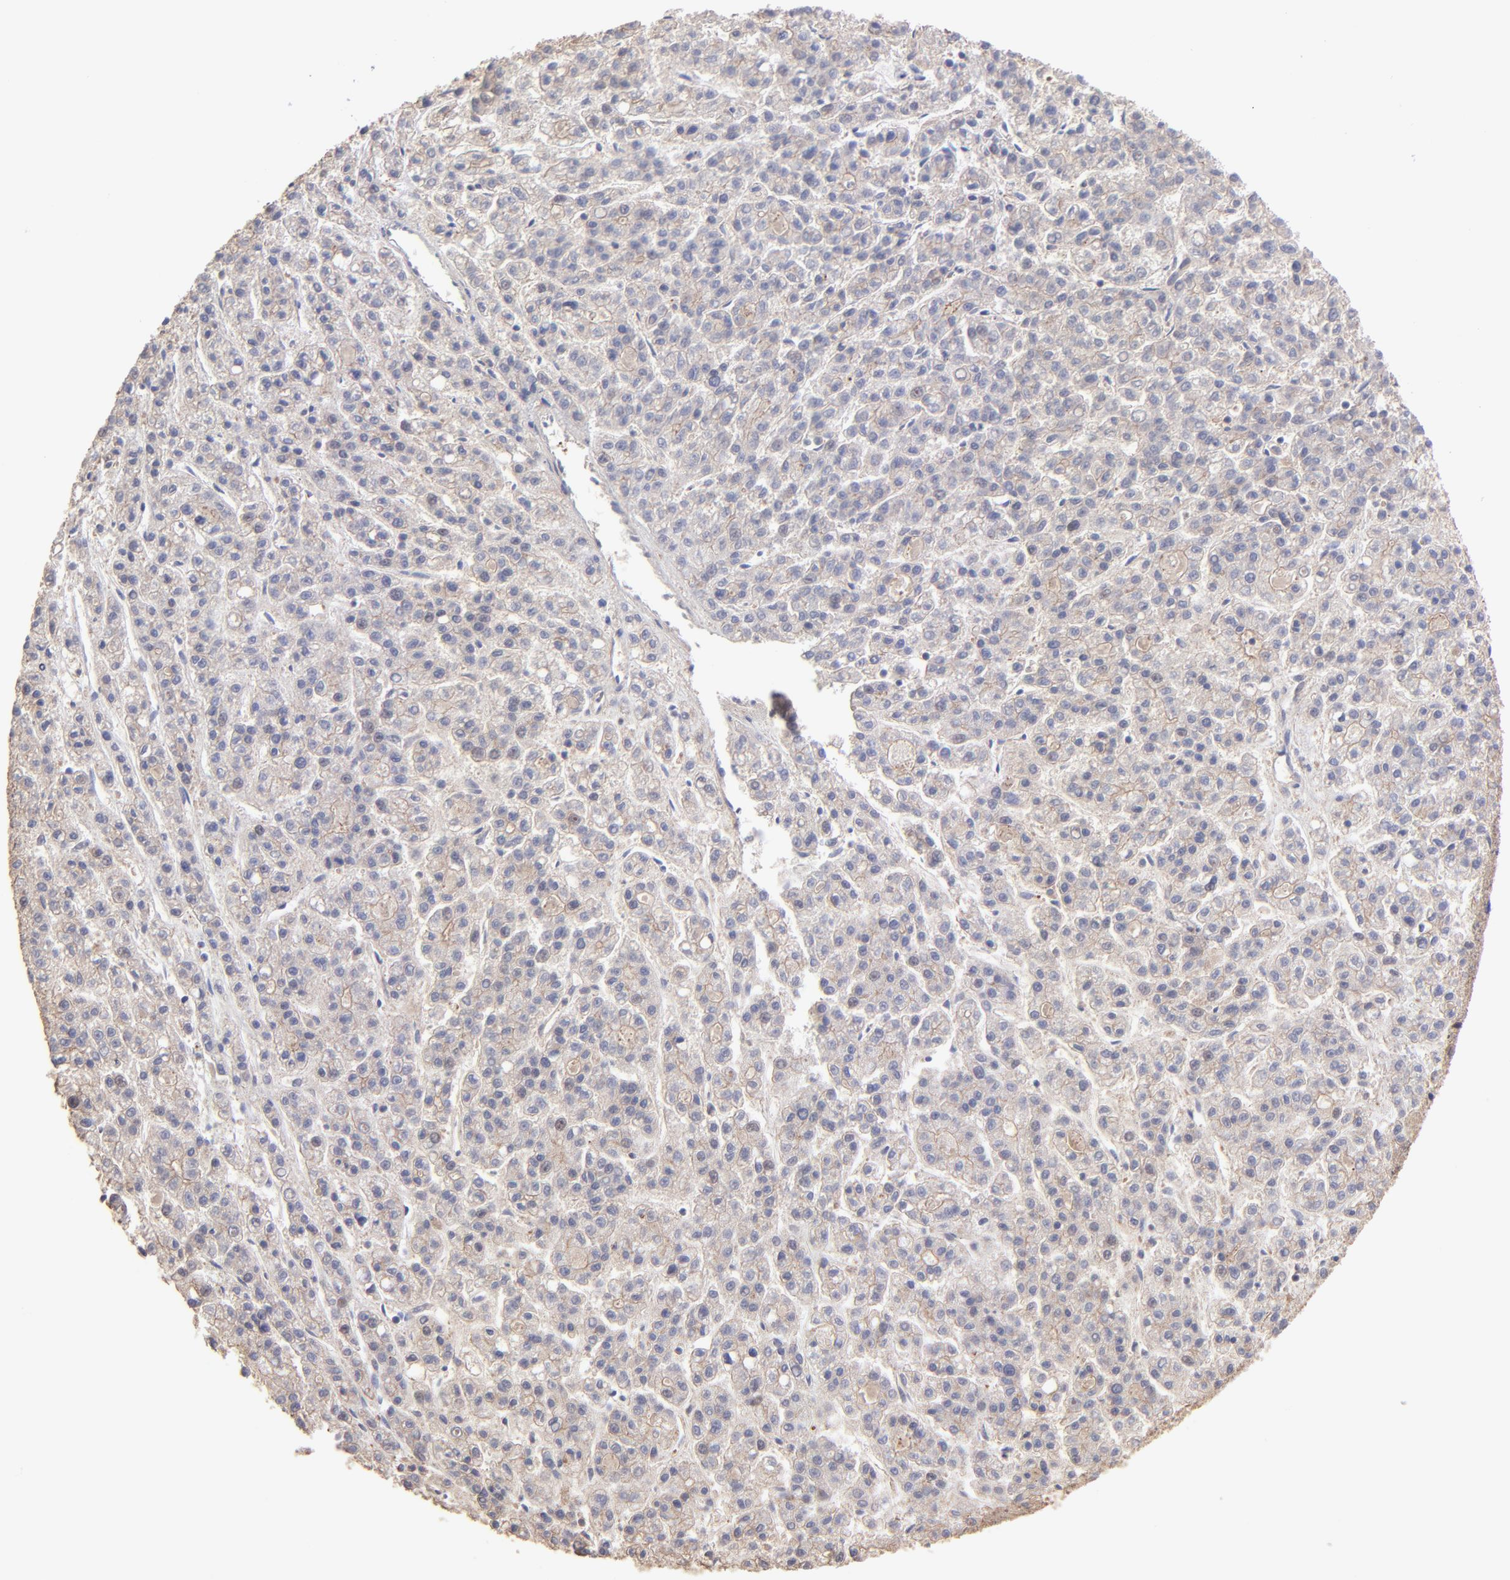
{"staining": {"intensity": "weak", "quantity": "<25%", "location": "cytoplasmic/membranous"}, "tissue": "liver cancer", "cell_type": "Tumor cells", "image_type": "cancer", "snomed": [{"axis": "morphology", "description": "Carcinoma, Hepatocellular, NOS"}, {"axis": "topography", "description": "Liver"}], "caption": "Human liver cancer stained for a protein using immunohistochemistry (IHC) displays no expression in tumor cells.", "gene": "ASB7", "patient": {"sex": "male", "age": 70}}